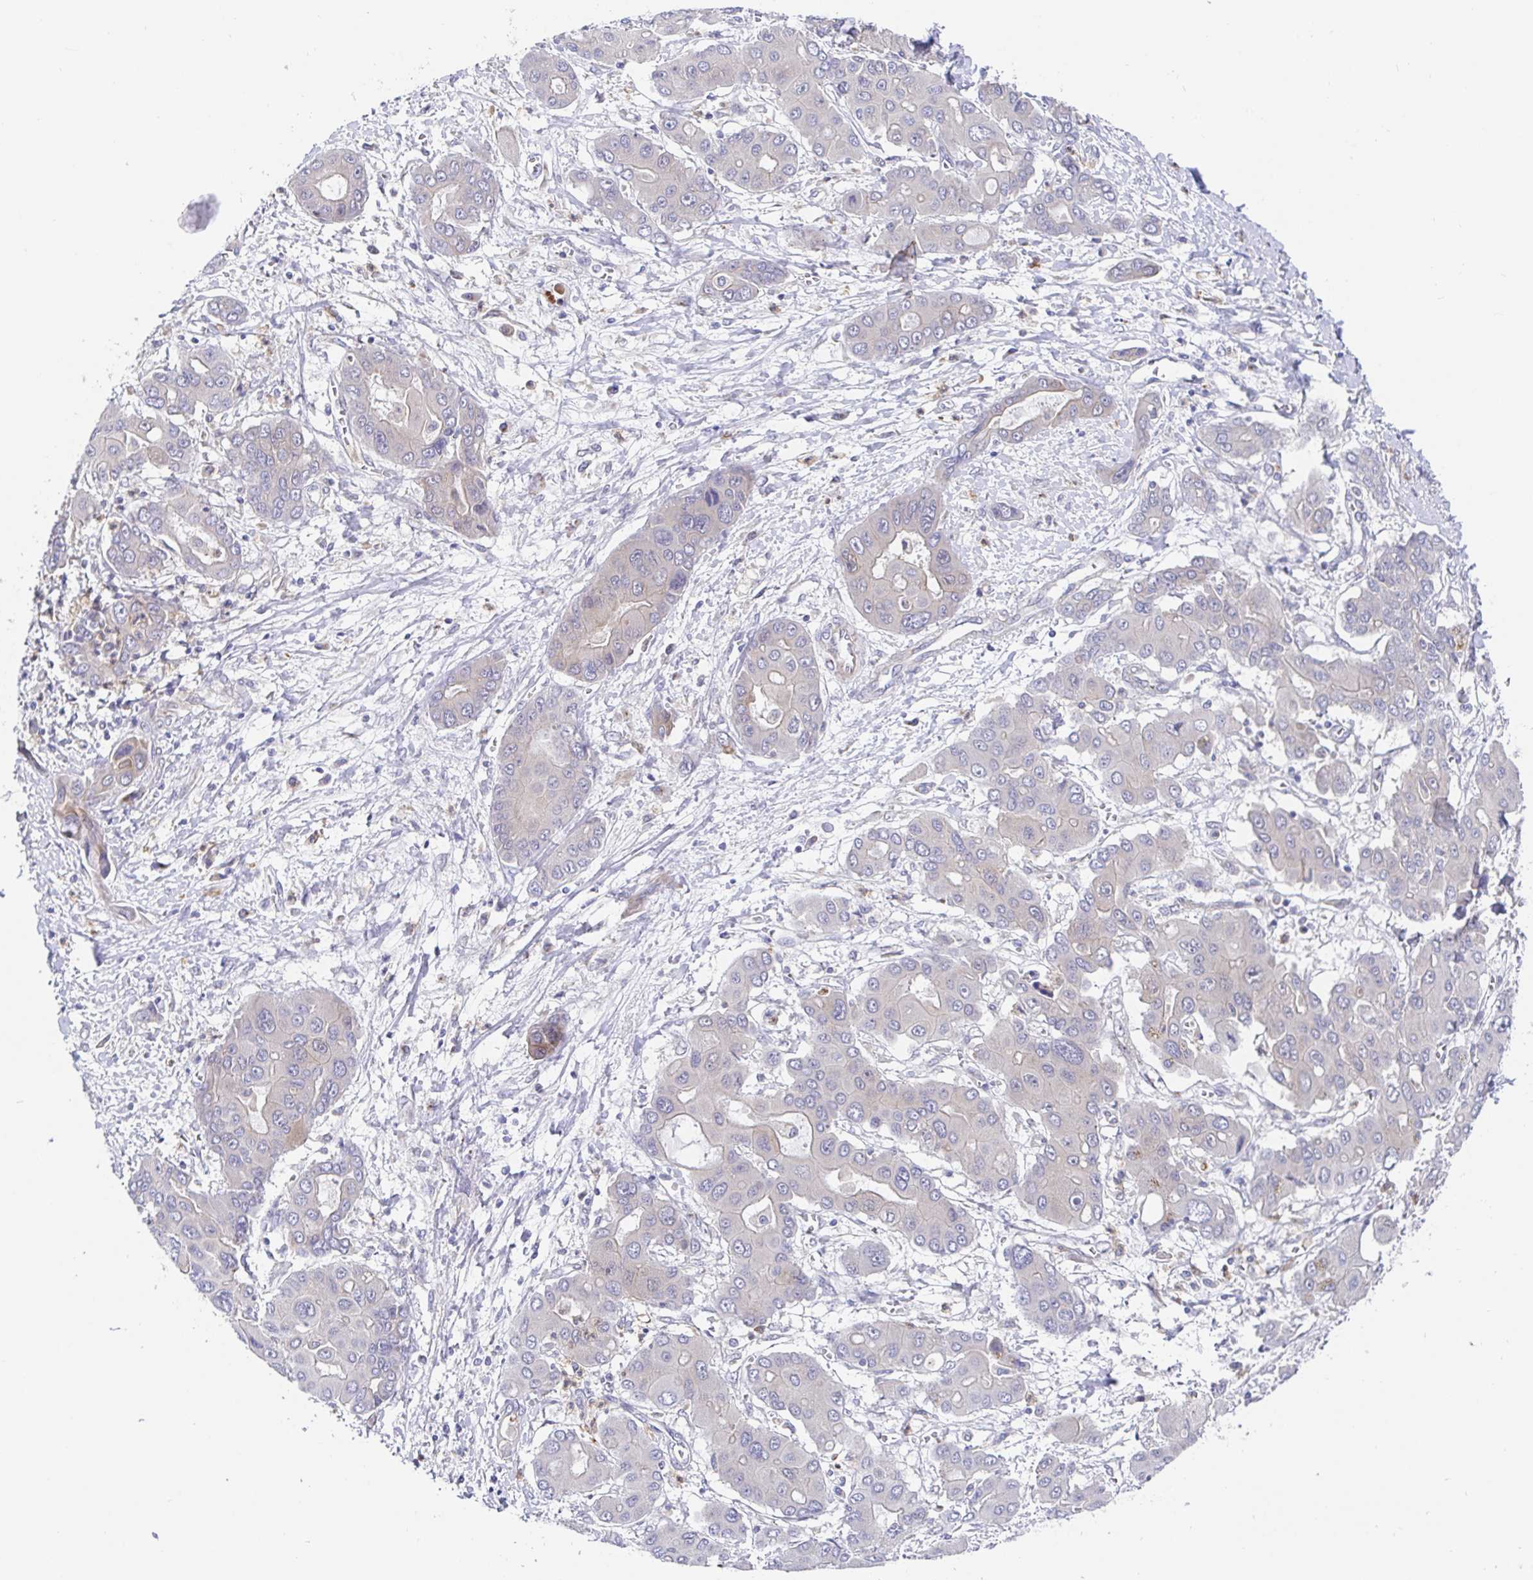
{"staining": {"intensity": "negative", "quantity": "none", "location": "none"}, "tissue": "liver cancer", "cell_type": "Tumor cells", "image_type": "cancer", "snomed": [{"axis": "morphology", "description": "Cholangiocarcinoma"}, {"axis": "topography", "description": "Liver"}], "caption": "A high-resolution photomicrograph shows IHC staining of liver cancer (cholangiocarcinoma), which exhibits no significant staining in tumor cells.", "gene": "GOLGA1", "patient": {"sex": "male", "age": 67}}